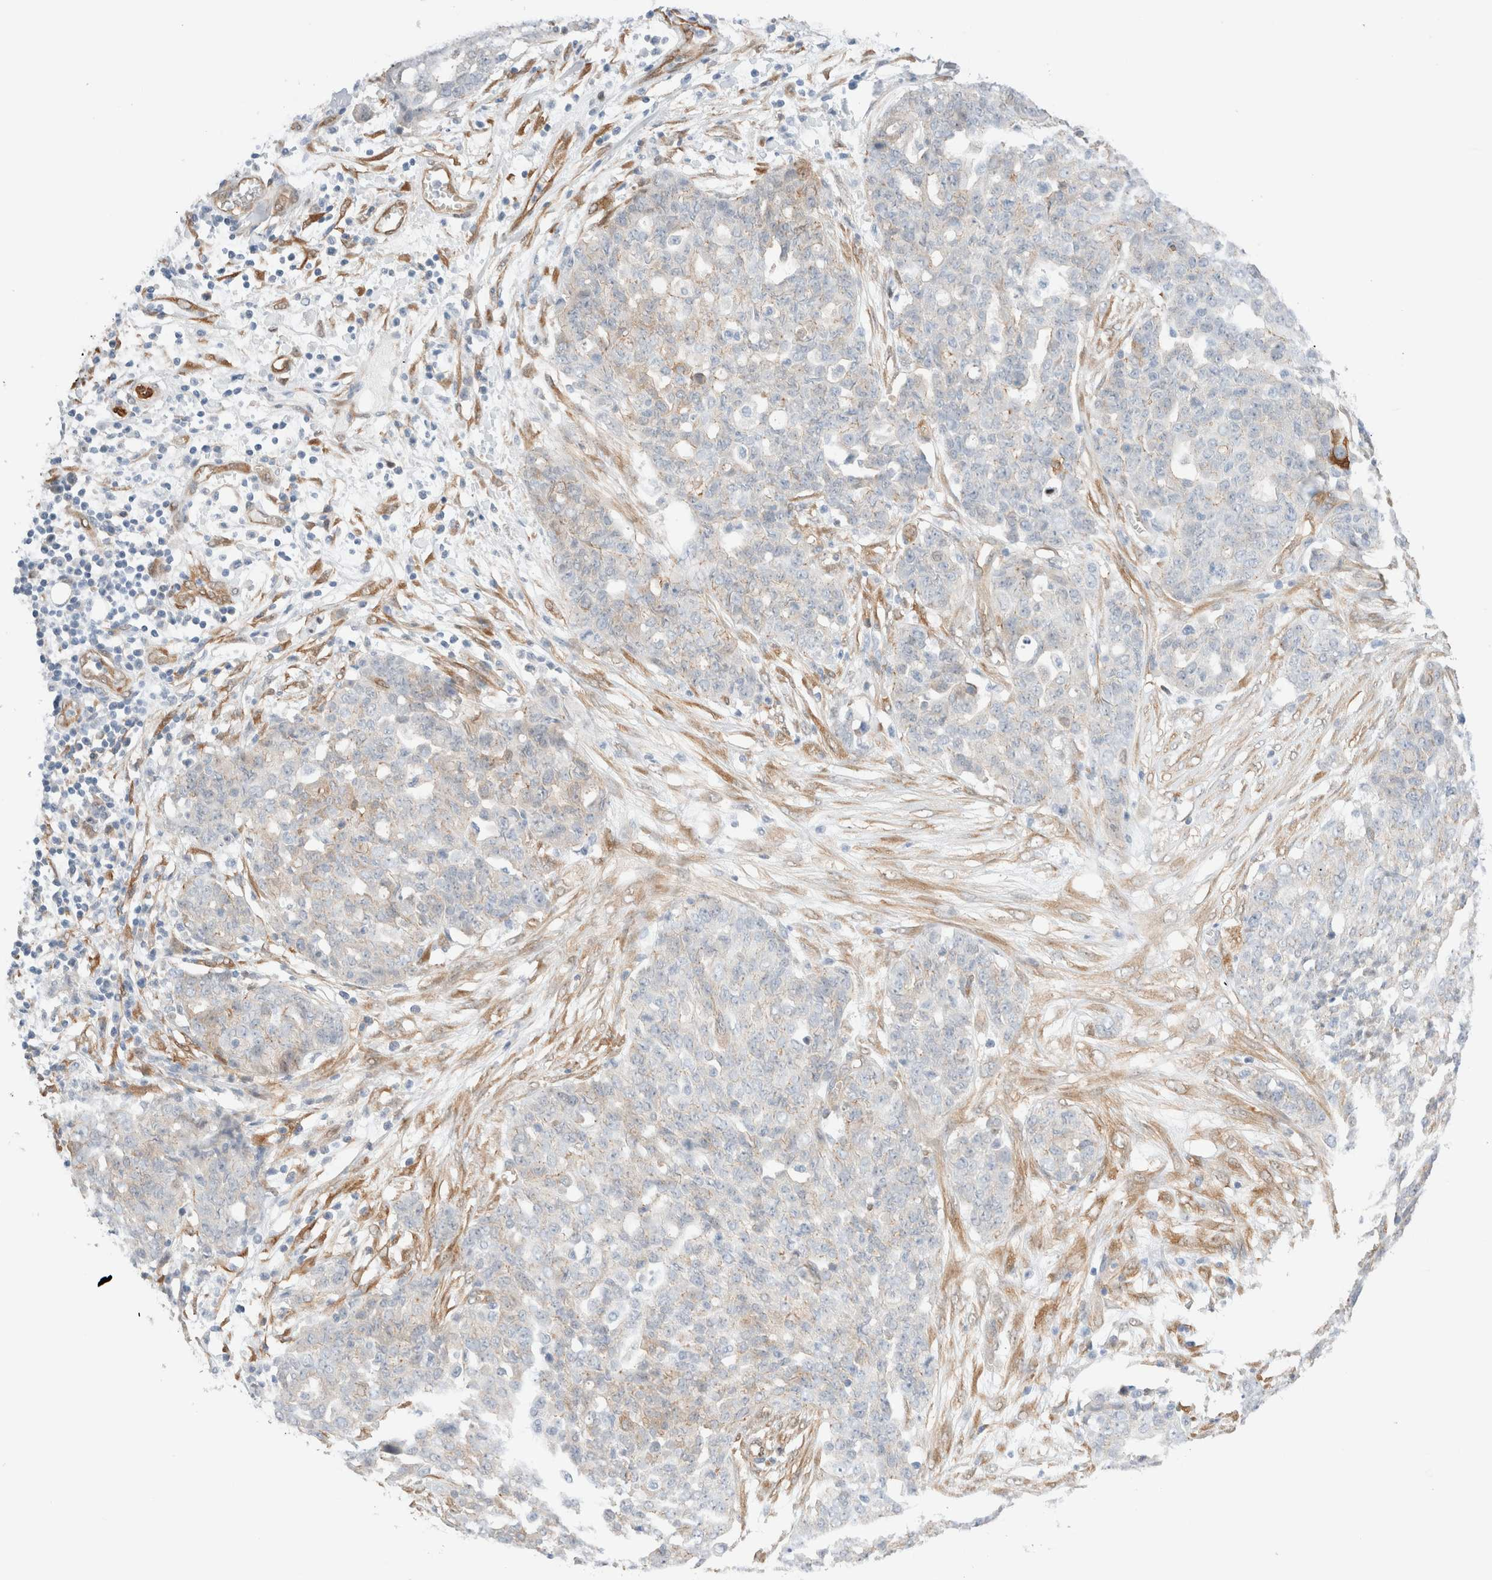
{"staining": {"intensity": "weak", "quantity": "25%-75%", "location": "cytoplasmic/membranous"}, "tissue": "ovarian cancer", "cell_type": "Tumor cells", "image_type": "cancer", "snomed": [{"axis": "morphology", "description": "Cystadenocarcinoma, serous, NOS"}, {"axis": "topography", "description": "Soft tissue"}, {"axis": "topography", "description": "Ovary"}], "caption": "Ovarian cancer stained for a protein exhibits weak cytoplasmic/membranous positivity in tumor cells.", "gene": "LMCD1", "patient": {"sex": "female", "age": 57}}